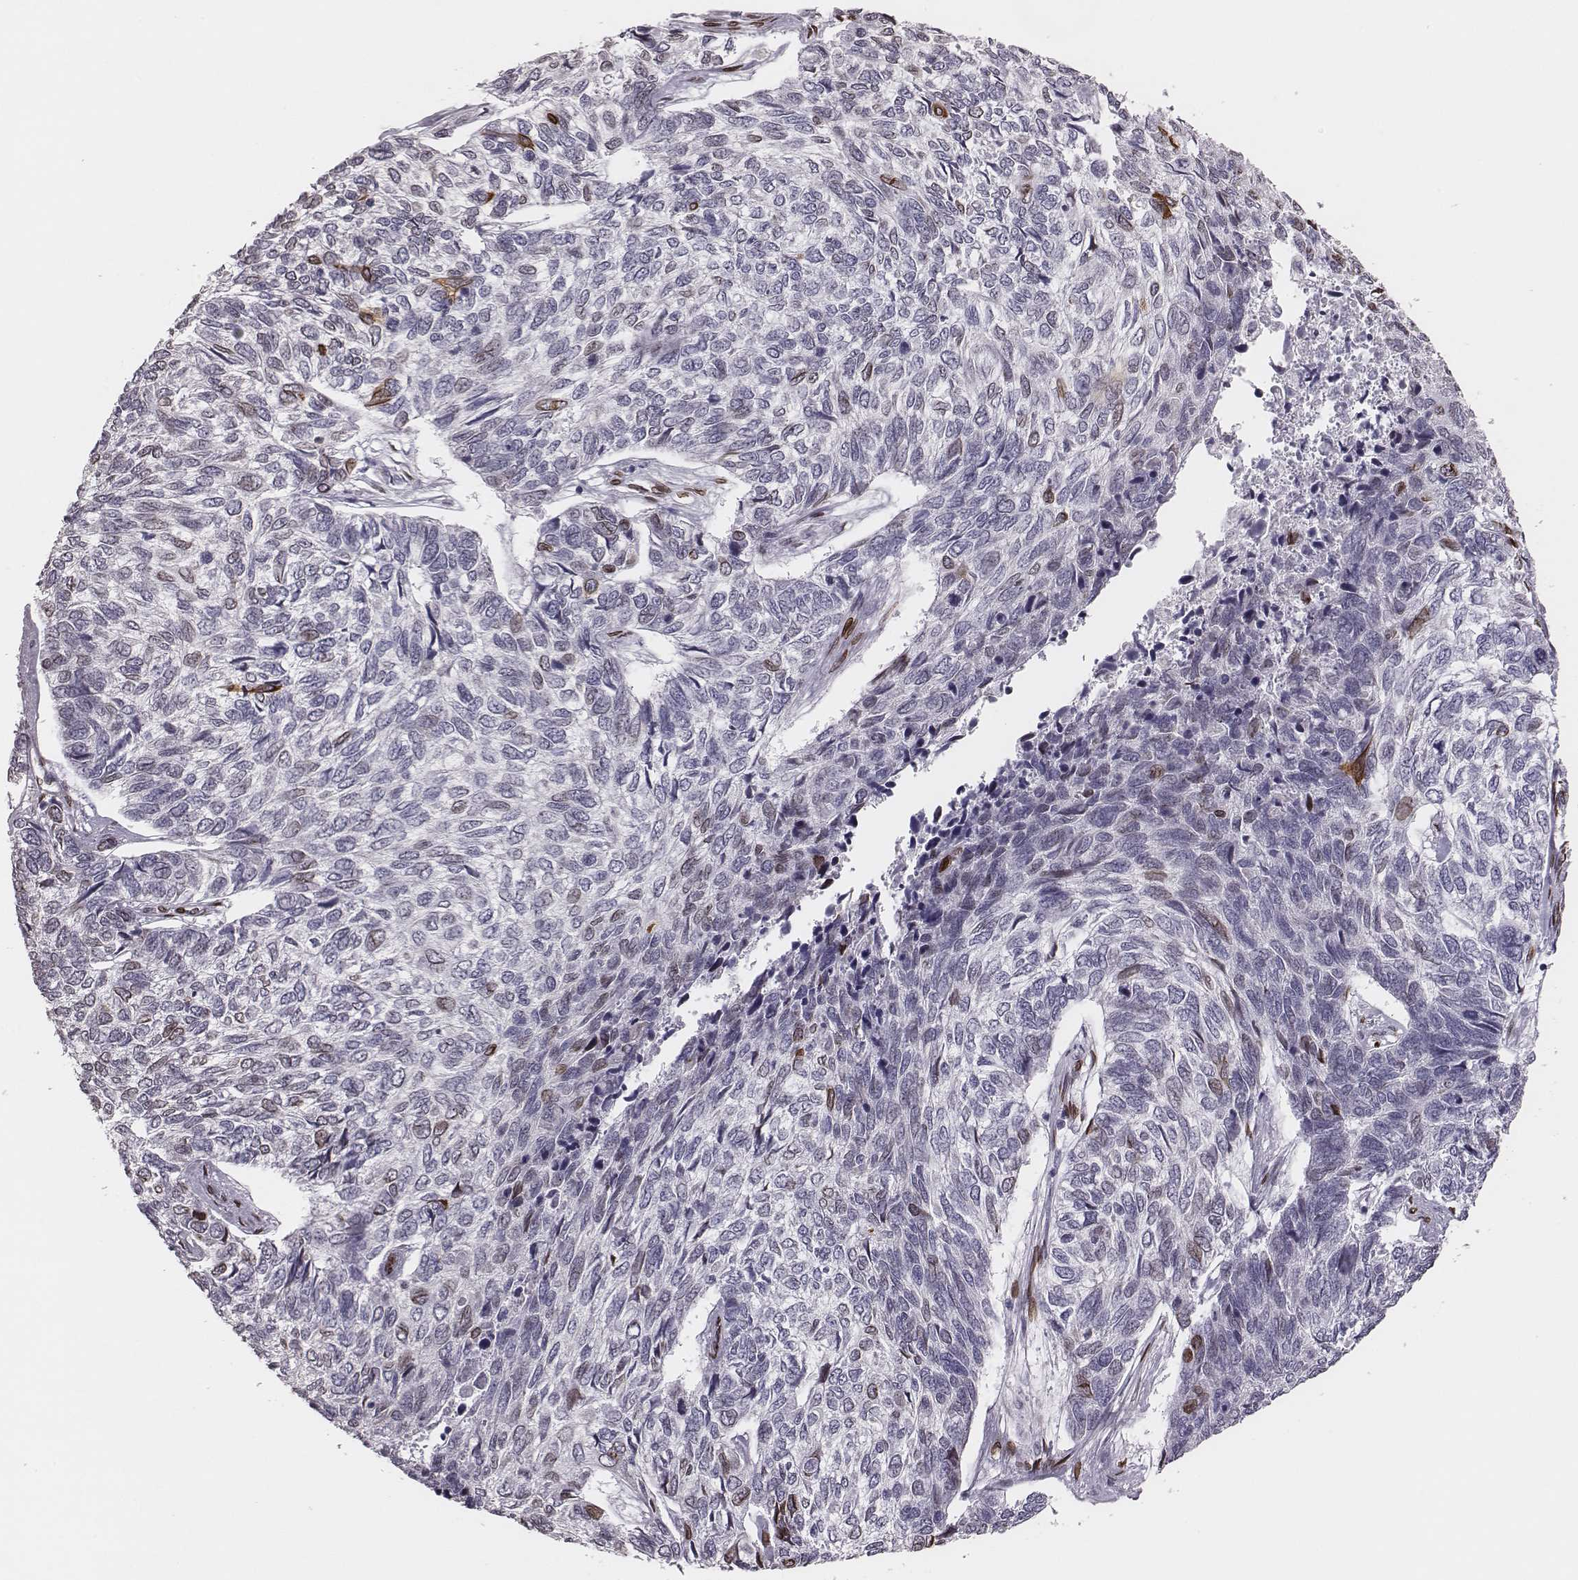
{"staining": {"intensity": "negative", "quantity": "none", "location": "none"}, "tissue": "skin cancer", "cell_type": "Tumor cells", "image_type": "cancer", "snomed": [{"axis": "morphology", "description": "Basal cell carcinoma"}, {"axis": "topography", "description": "Skin"}], "caption": "Protein analysis of skin basal cell carcinoma demonstrates no significant positivity in tumor cells.", "gene": "ADGRF4", "patient": {"sex": "female", "age": 65}}